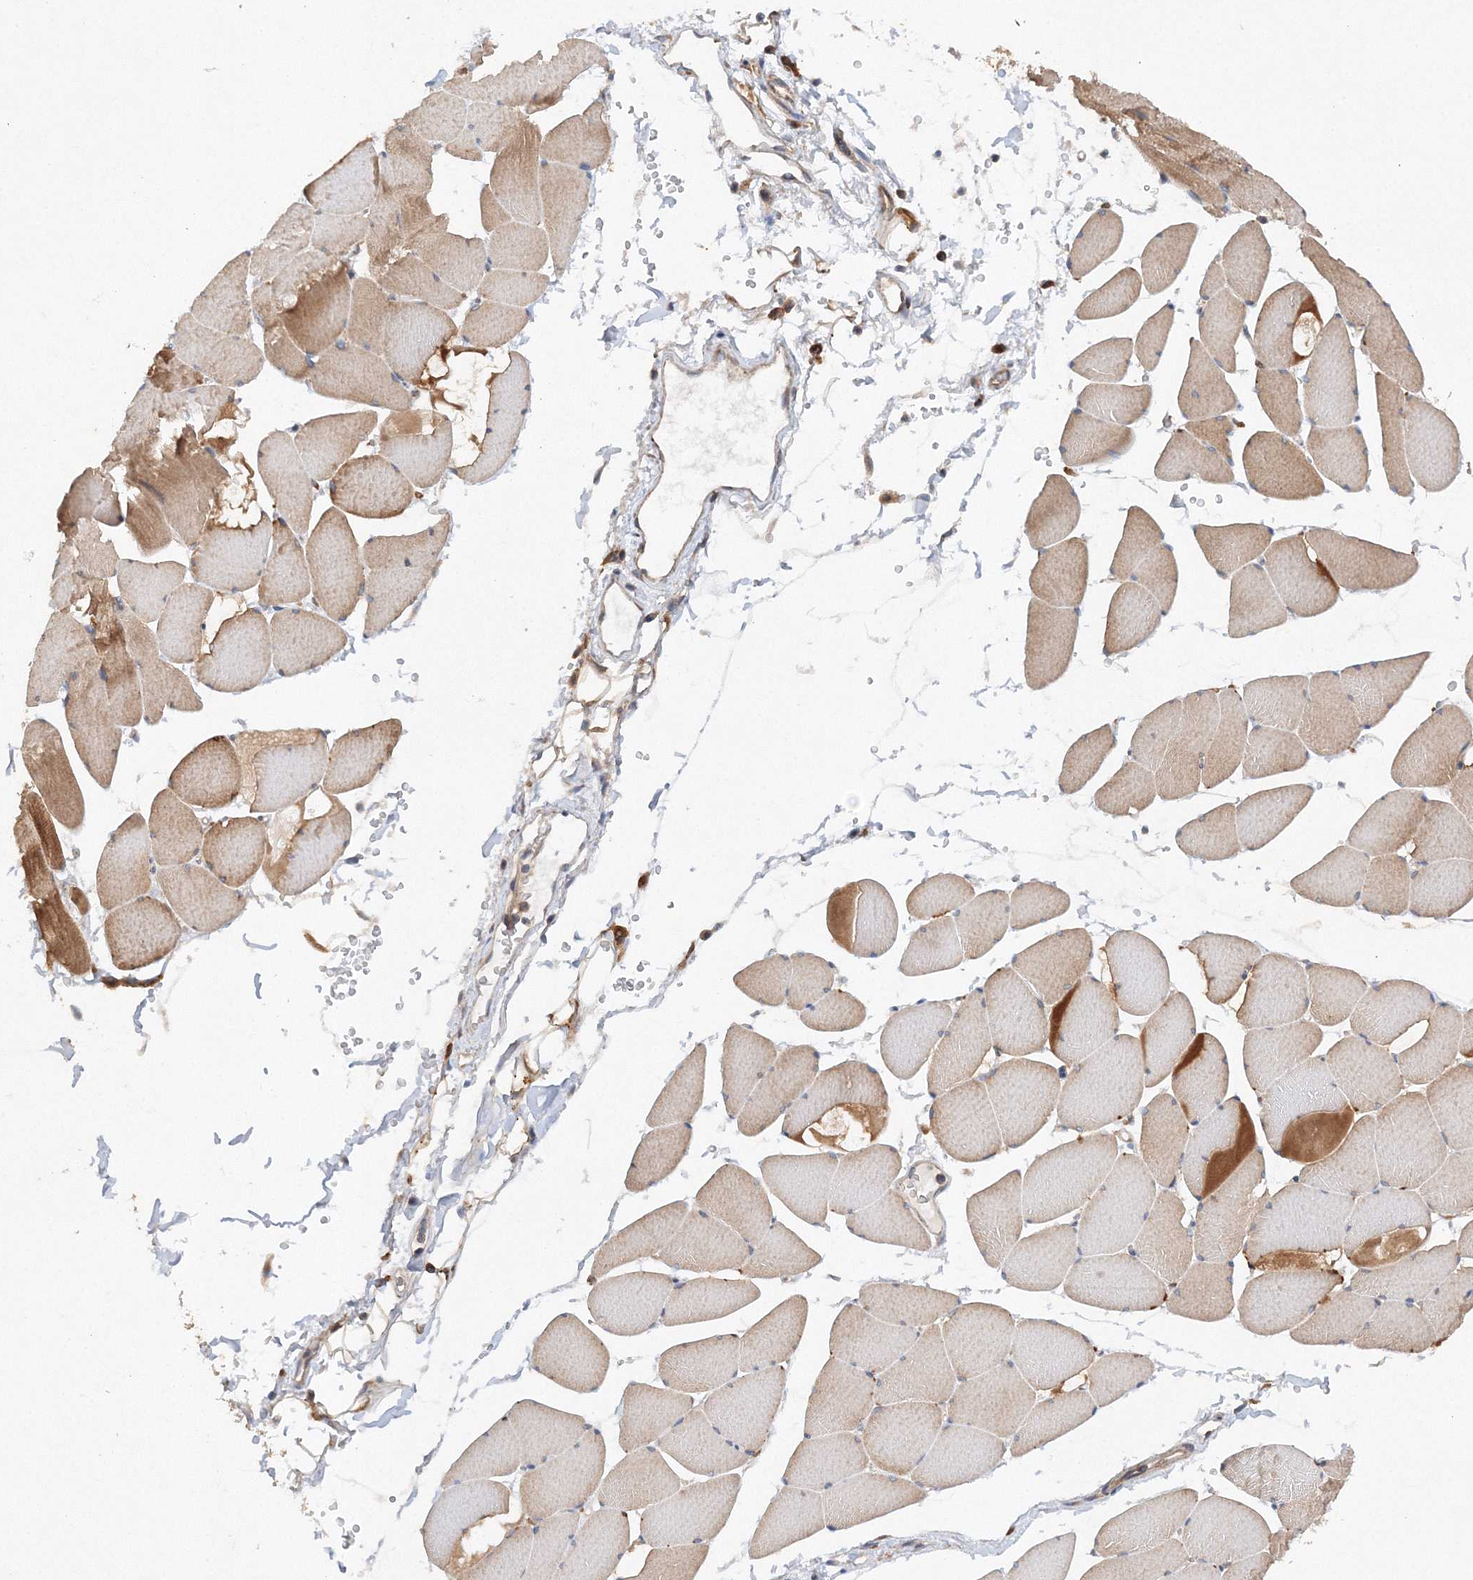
{"staining": {"intensity": "moderate", "quantity": "25%-75%", "location": "cytoplasmic/membranous"}, "tissue": "skeletal muscle", "cell_type": "Myocytes", "image_type": "normal", "snomed": [{"axis": "morphology", "description": "Normal tissue, NOS"}, {"axis": "topography", "description": "Skeletal muscle"}, {"axis": "topography", "description": "Head-Neck"}], "caption": "A high-resolution histopathology image shows immunohistochemistry (IHC) staining of unremarkable skeletal muscle, which displays moderate cytoplasmic/membranous staining in approximately 25%-75% of myocytes.", "gene": "SLC36A1", "patient": {"sex": "male", "age": 66}}